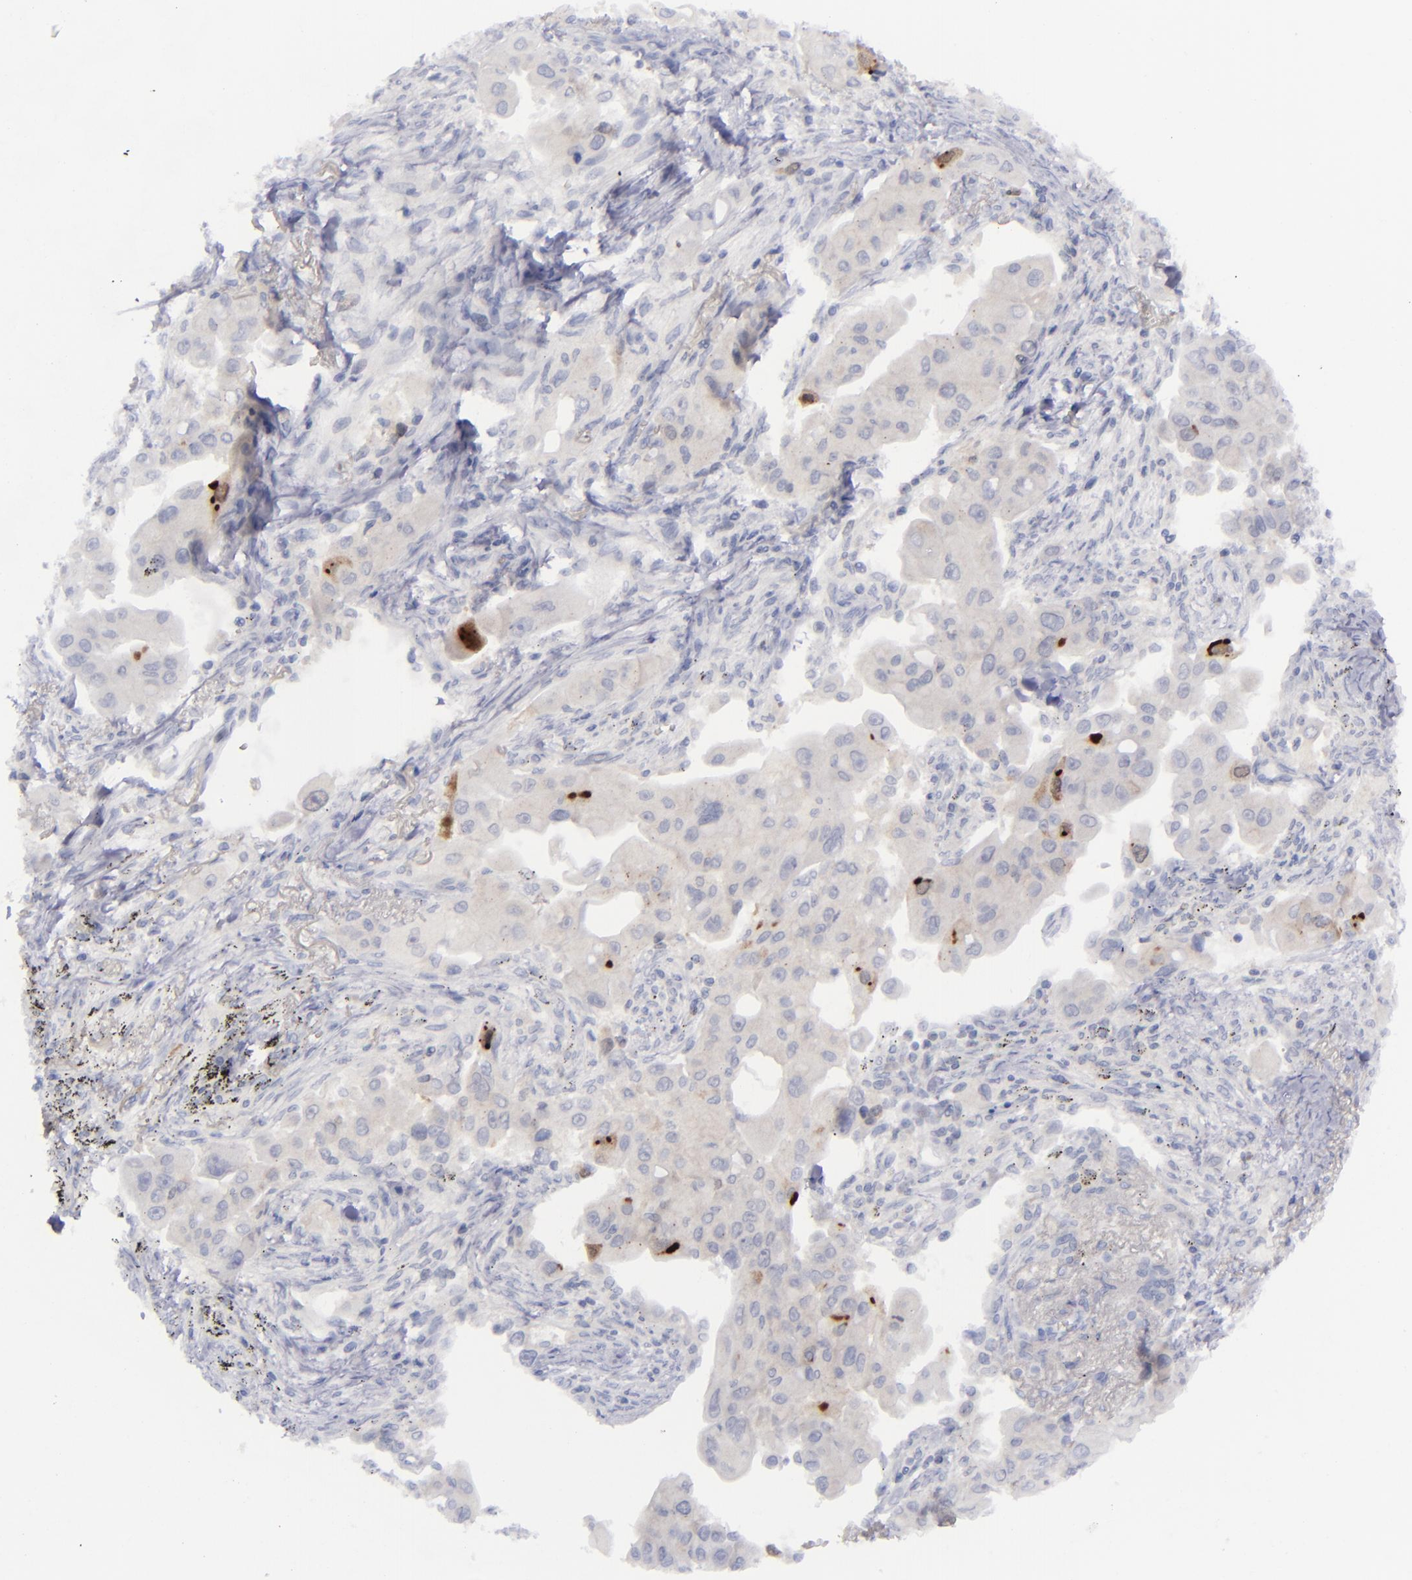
{"staining": {"intensity": "moderate", "quantity": "<25%", "location": "cytoplasmic/membranous,nuclear"}, "tissue": "lung cancer", "cell_type": "Tumor cells", "image_type": "cancer", "snomed": [{"axis": "morphology", "description": "Adenocarcinoma, NOS"}, {"axis": "topography", "description": "Lung"}], "caption": "This is an image of immunohistochemistry staining of lung adenocarcinoma, which shows moderate expression in the cytoplasmic/membranous and nuclear of tumor cells.", "gene": "AURKA", "patient": {"sex": "male", "age": 68}}